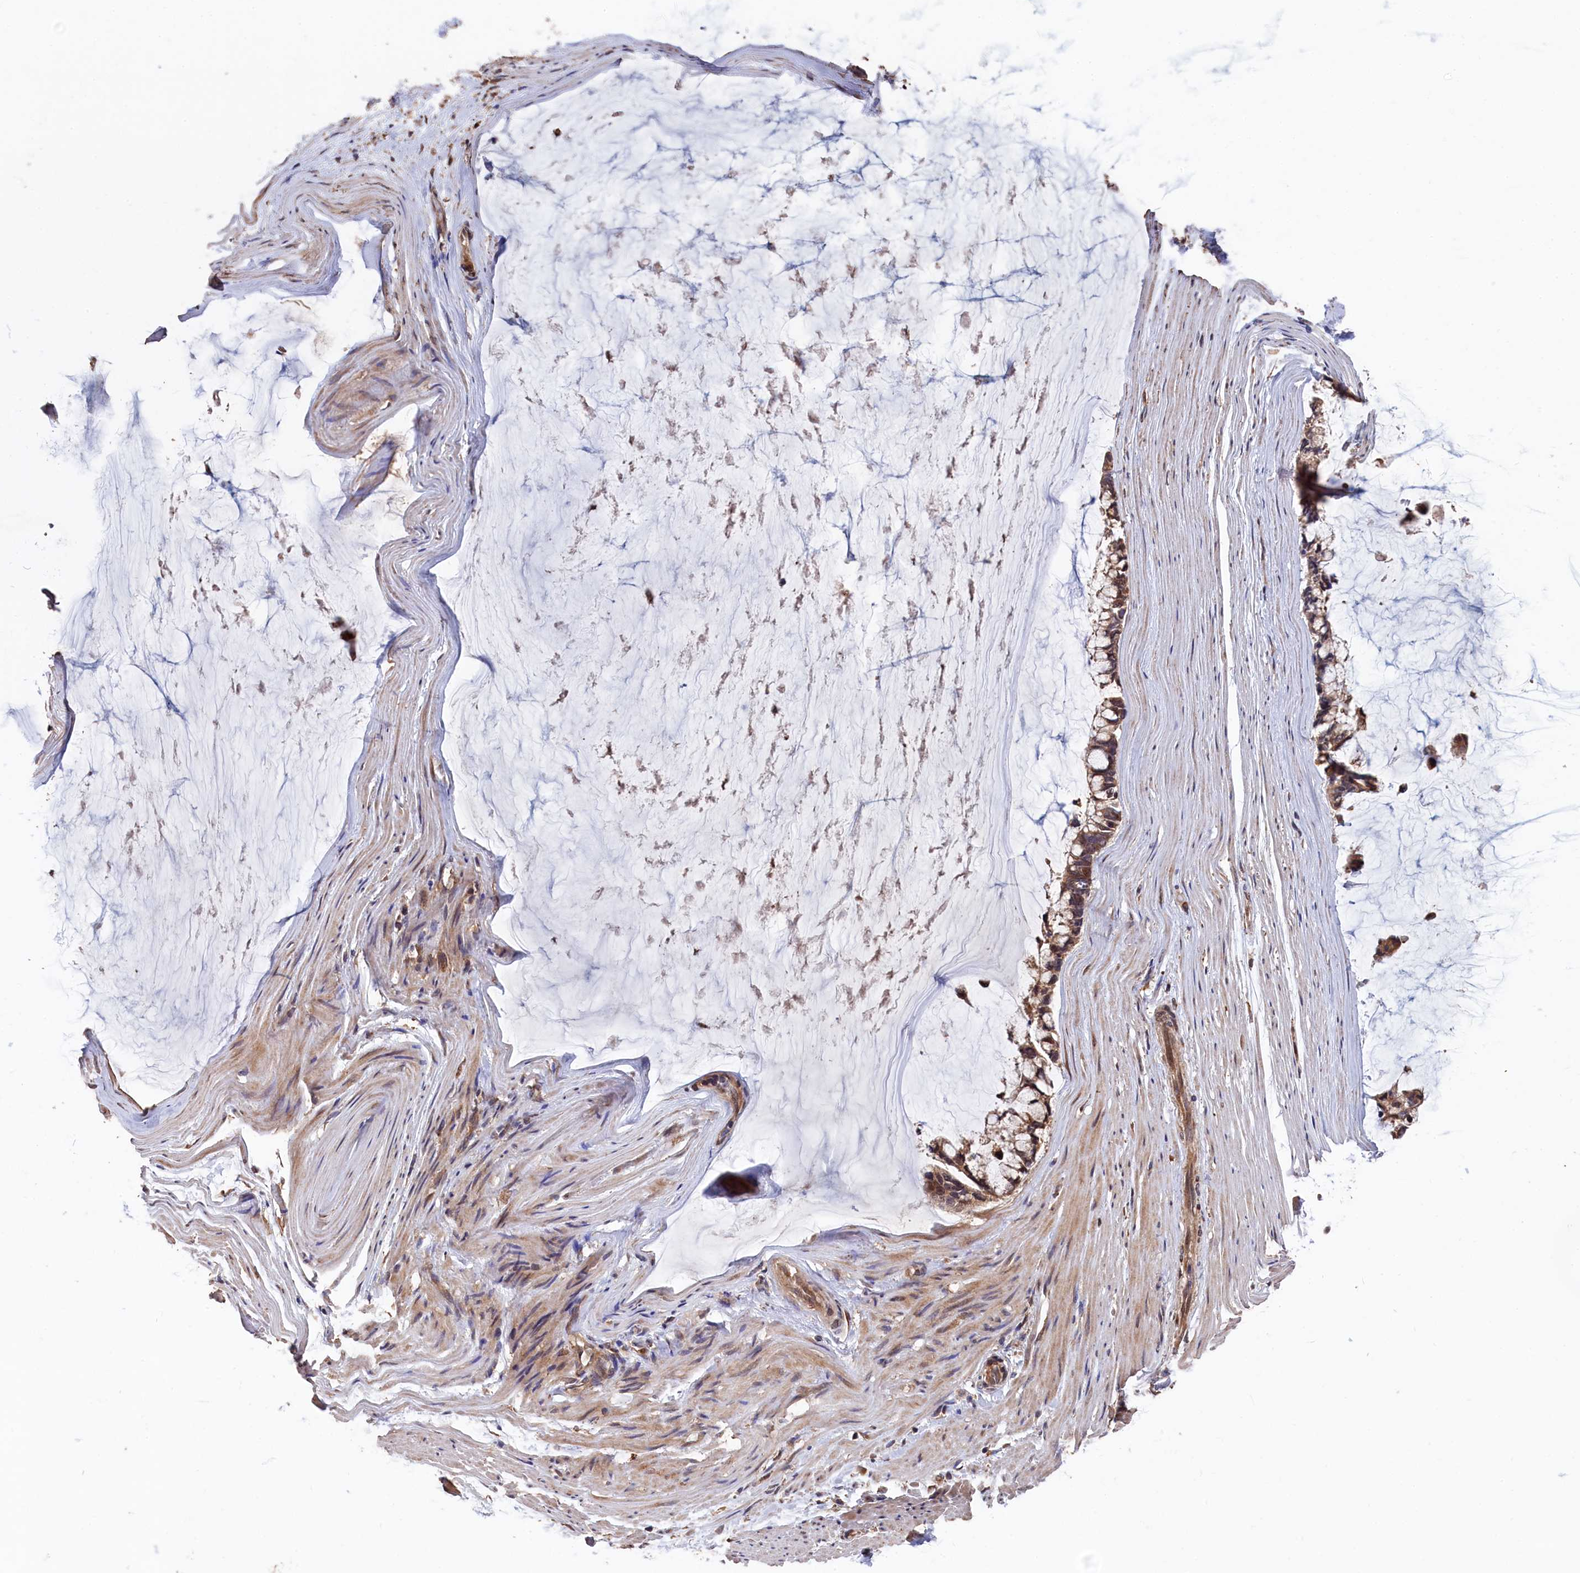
{"staining": {"intensity": "moderate", "quantity": ">75%", "location": "cytoplasmic/membranous"}, "tissue": "ovarian cancer", "cell_type": "Tumor cells", "image_type": "cancer", "snomed": [{"axis": "morphology", "description": "Cystadenocarcinoma, mucinous, NOS"}, {"axis": "topography", "description": "Ovary"}], "caption": "About >75% of tumor cells in ovarian cancer demonstrate moderate cytoplasmic/membranous protein positivity as visualized by brown immunohistochemical staining.", "gene": "SLC12A4", "patient": {"sex": "female", "age": 39}}